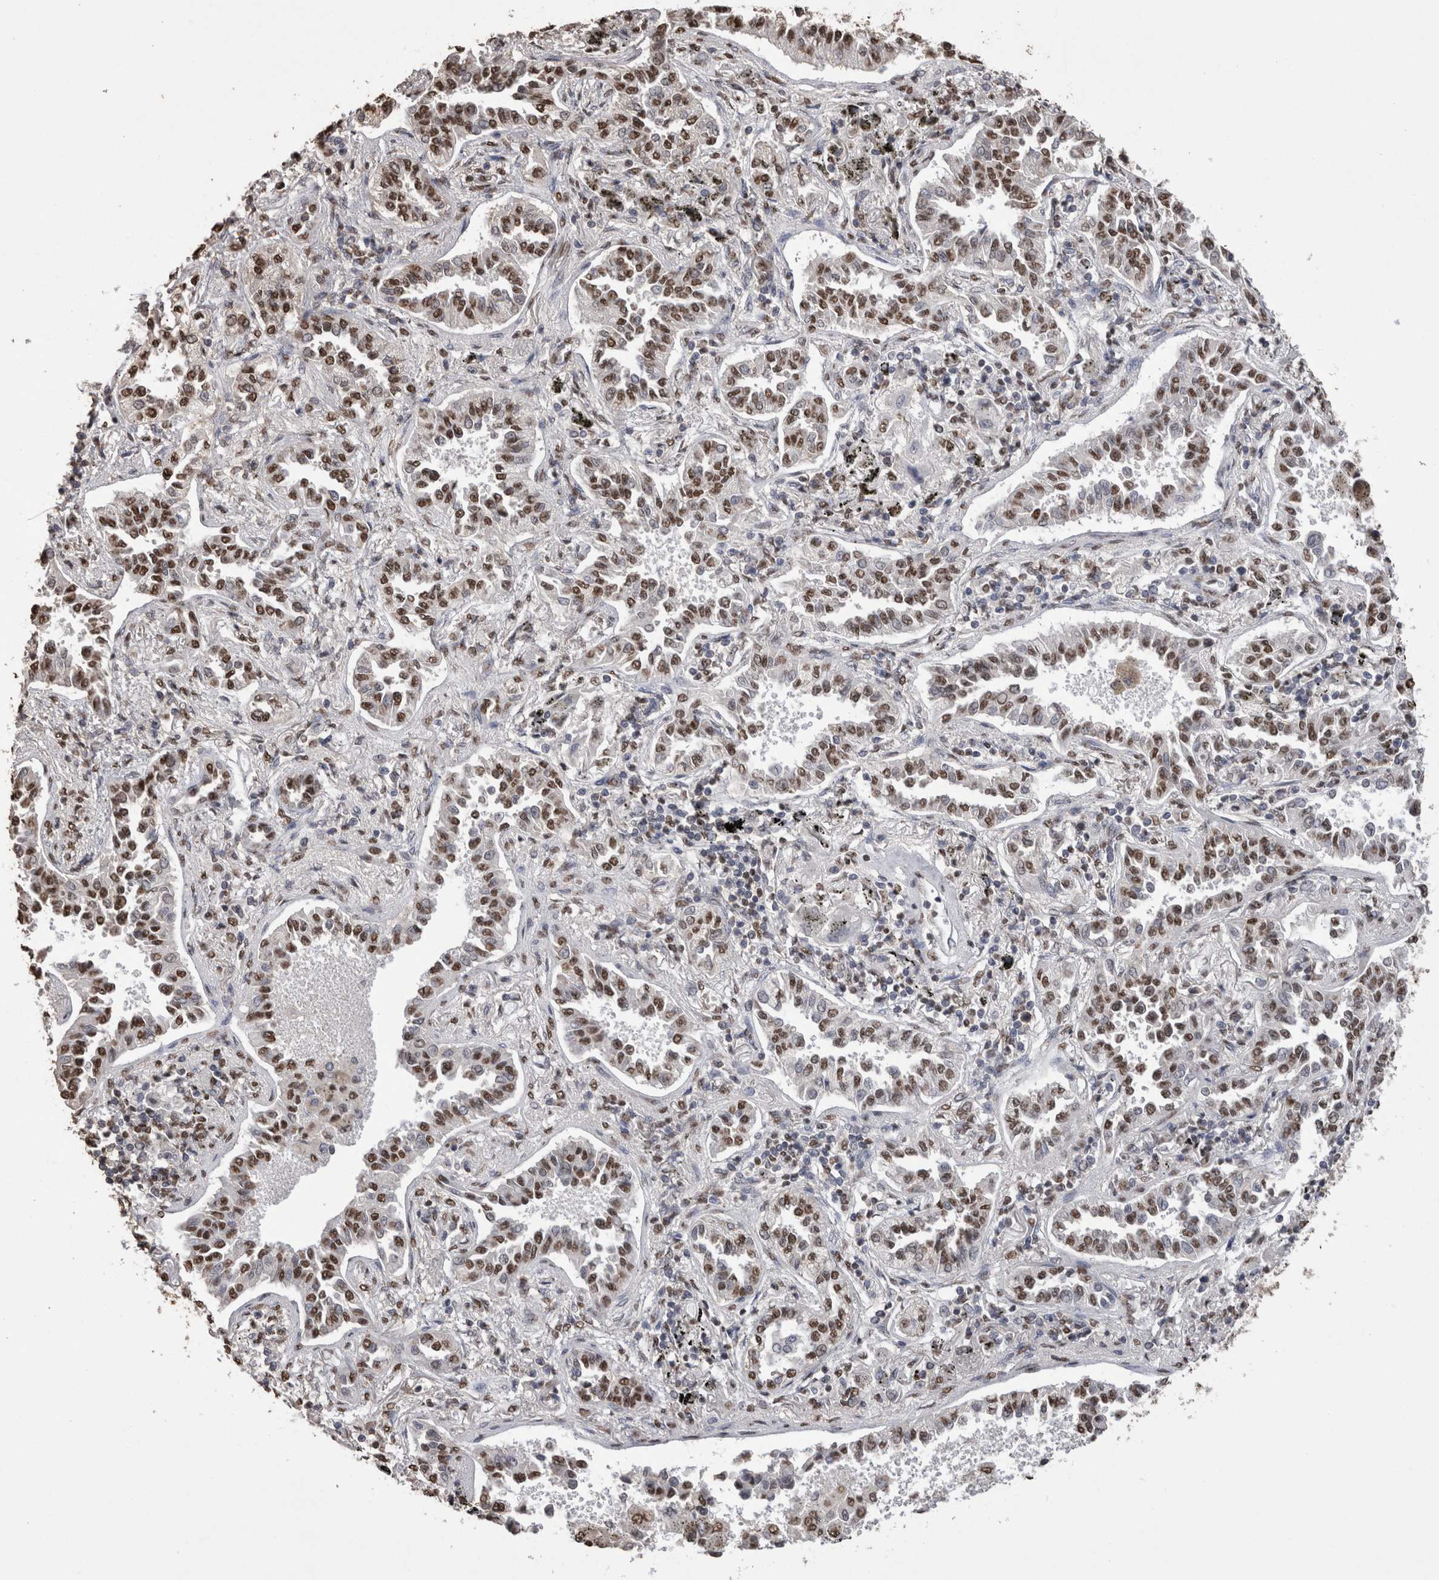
{"staining": {"intensity": "moderate", "quantity": ">75%", "location": "nuclear"}, "tissue": "lung cancer", "cell_type": "Tumor cells", "image_type": "cancer", "snomed": [{"axis": "morphology", "description": "Normal tissue, NOS"}, {"axis": "morphology", "description": "Adenocarcinoma, NOS"}, {"axis": "topography", "description": "Lung"}], "caption": "Immunohistochemical staining of human lung cancer demonstrates medium levels of moderate nuclear protein staining in about >75% of tumor cells.", "gene": "NTHL1", "patient": {"sex": "male", "age": 59}}